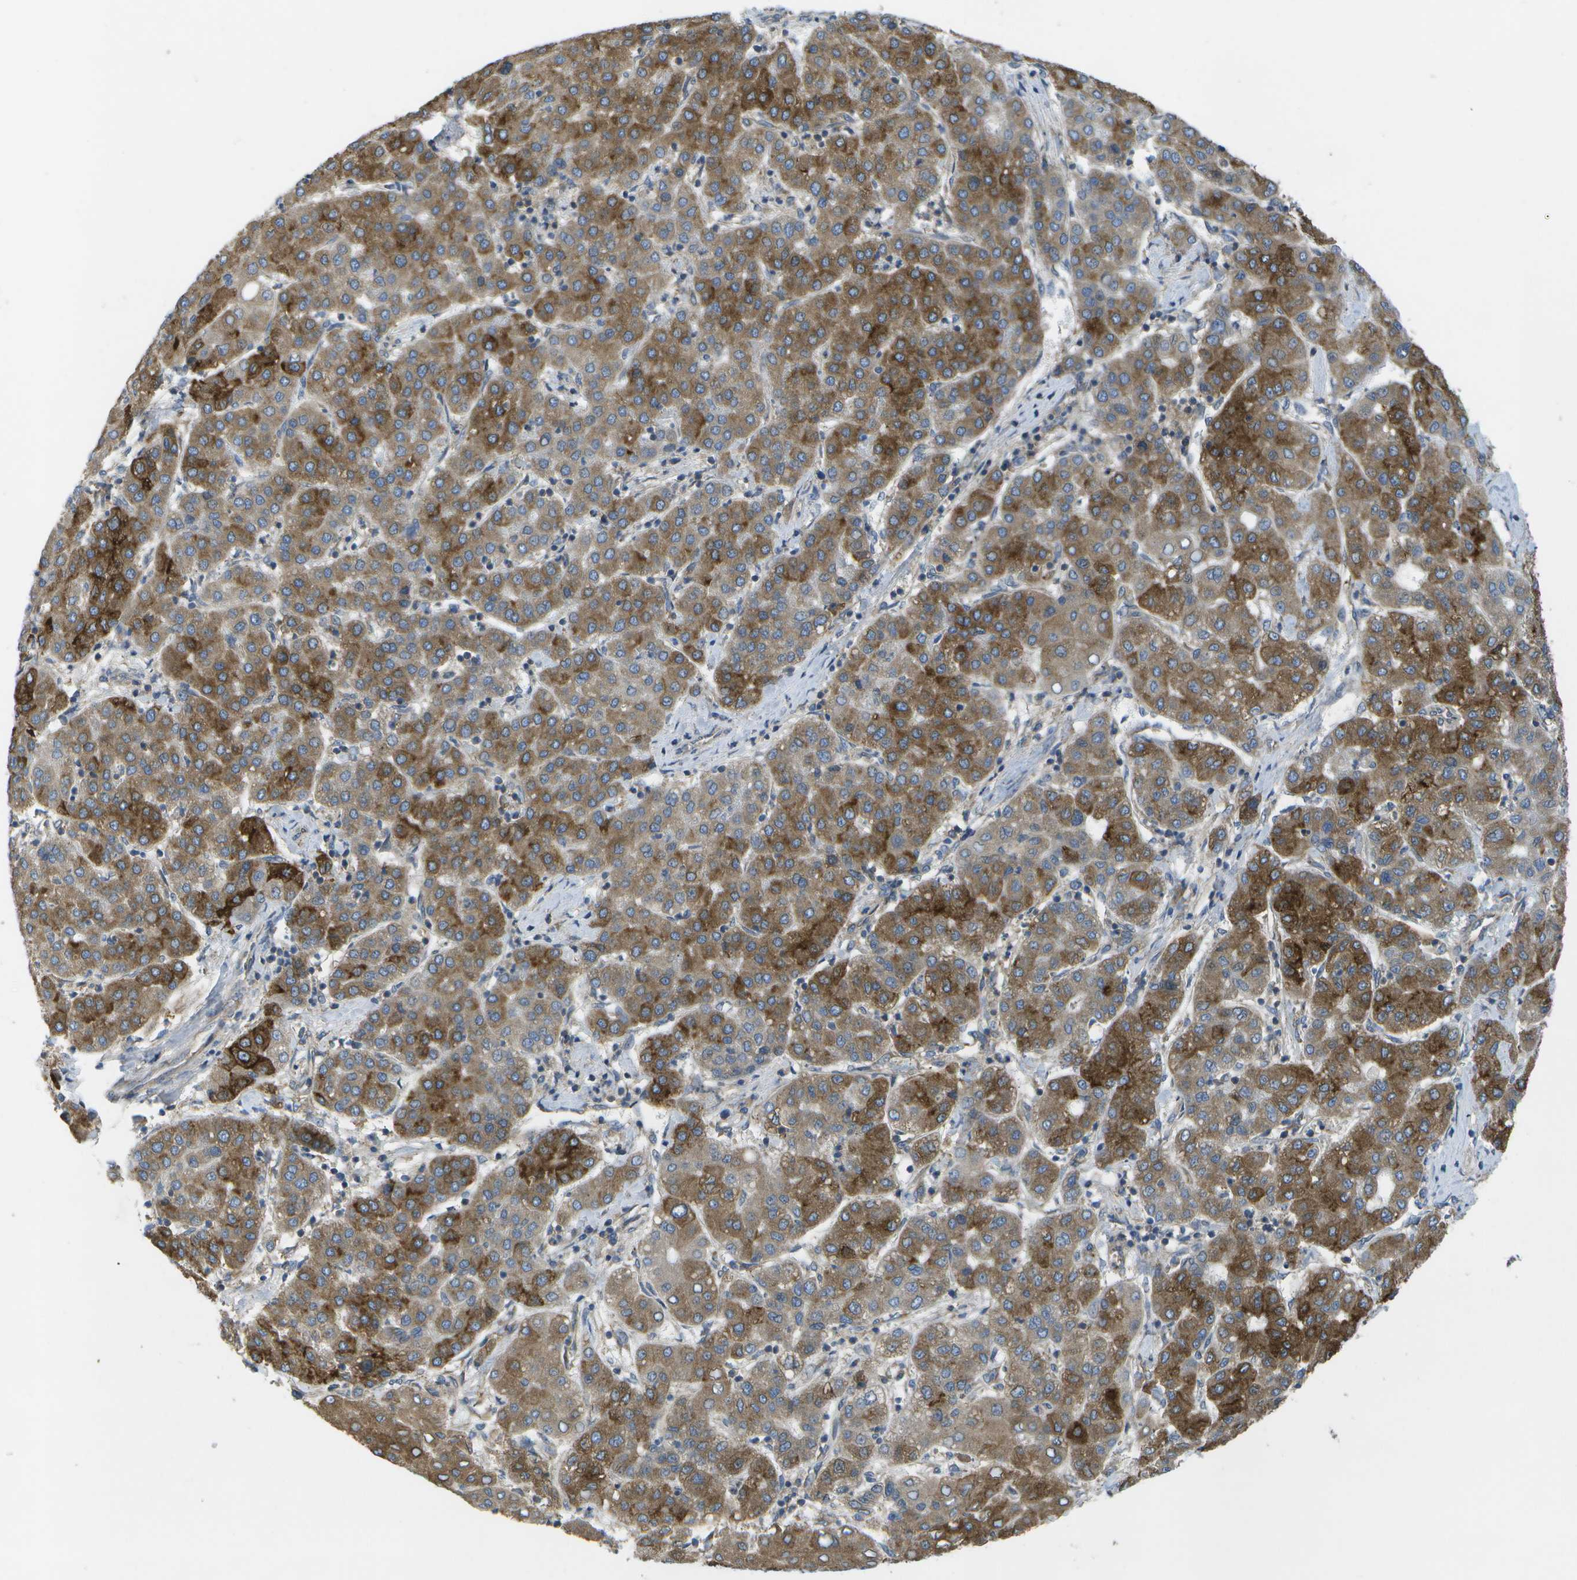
{"staining": {"intensity": "moderate", "quantity": ">75%", "location": "cytoplasmic/membranous"}, "tissue": "liver cancer", "cell_type": "Tumor cells", "image_type": "cancer", "snomed": [{"axis": "morphology", "description": "Carcinoma, Hepatocellular, NOS"}, {"axis": "topography", "description": "Liver"}], "caption": "Immunohistochemistry (IHC) of liver cancer exhibits medium levels of moderate cytoplasmic/membranous expression in about >75% of tumor cells.", "gene": "DPM3", "patient": {"sex": "male", "age": 65}}